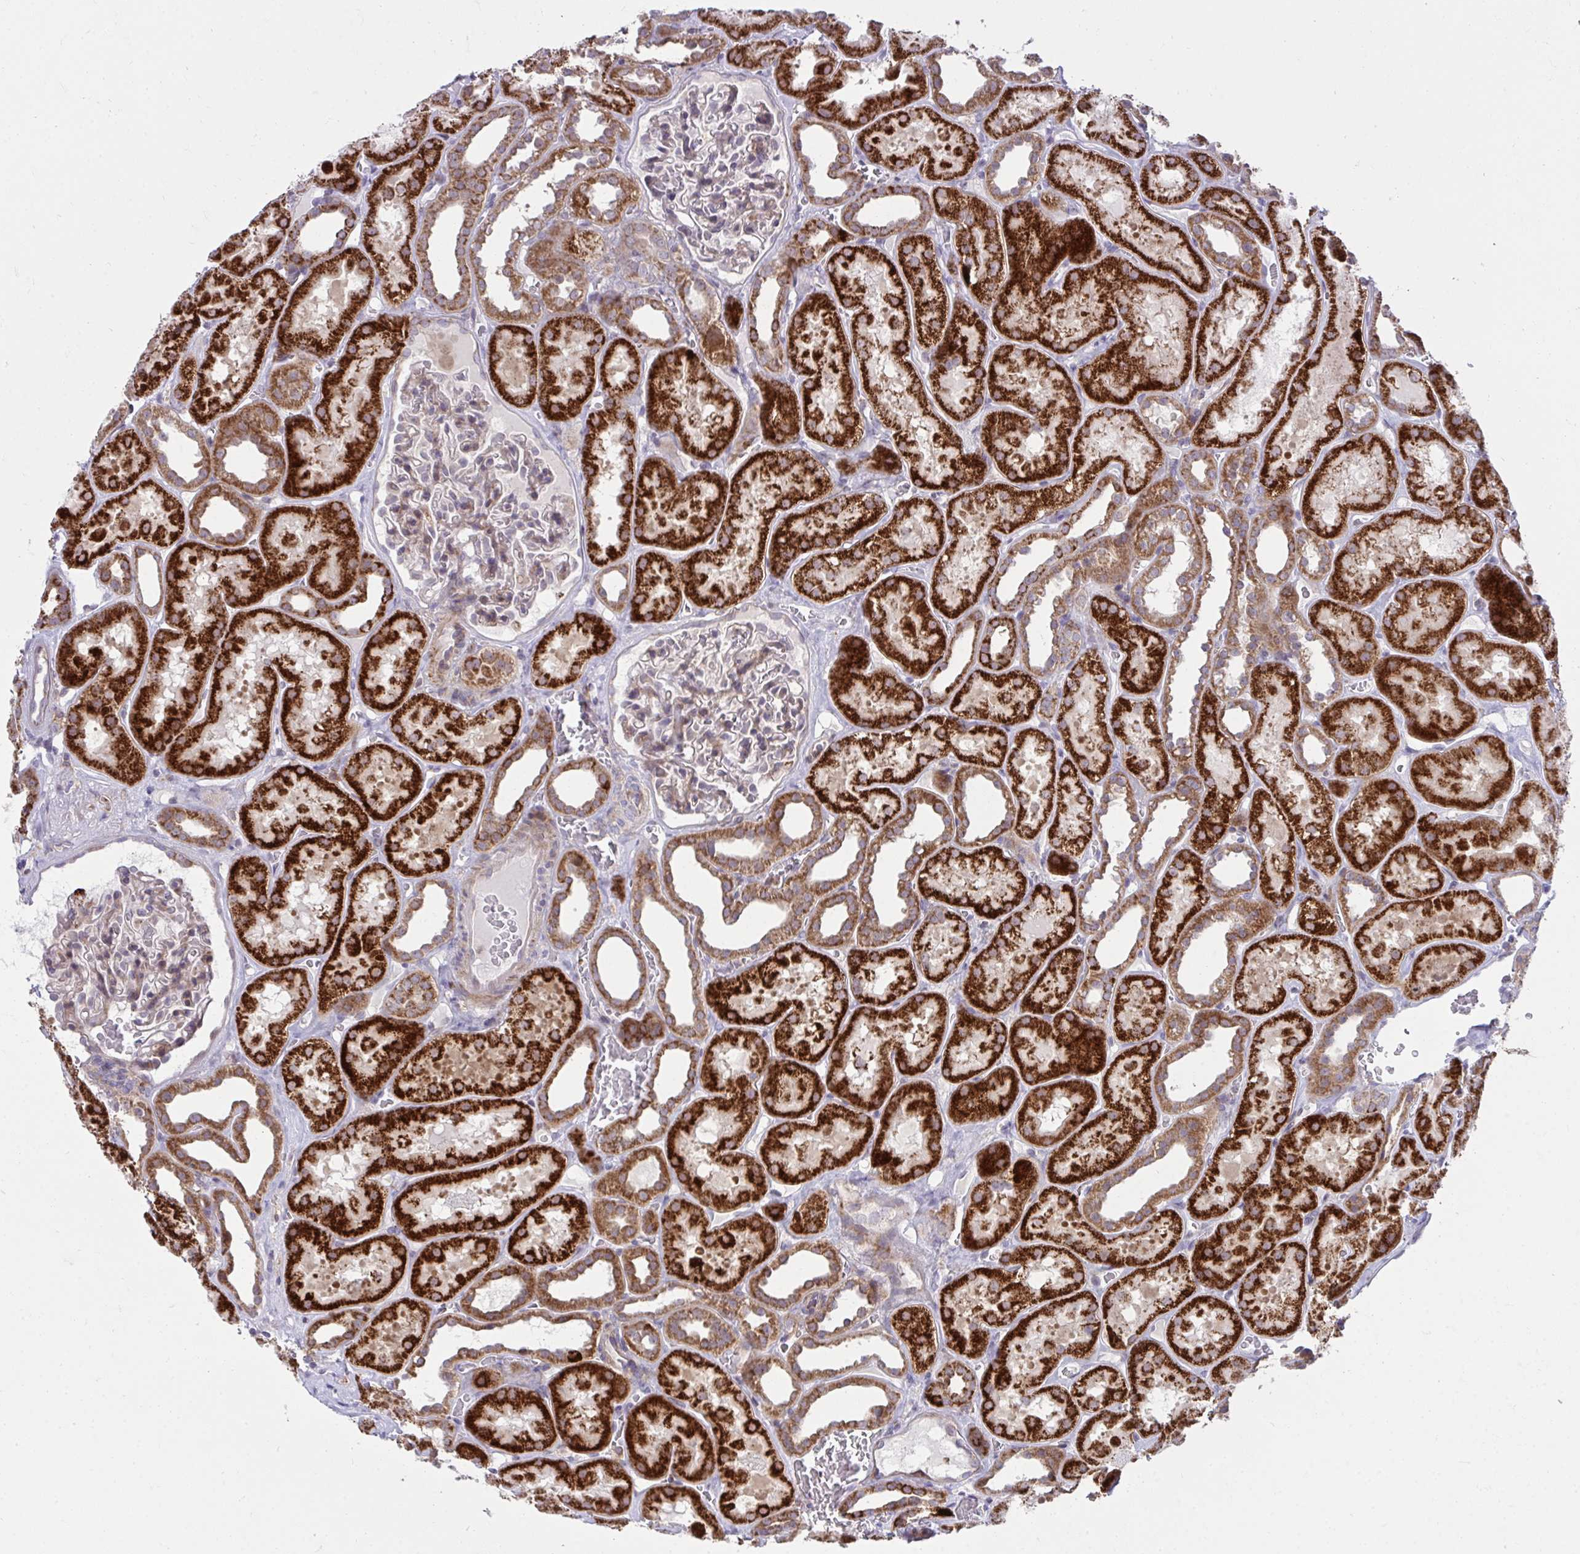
{"staining": {"intensity": "weak", "quantity": "25%-75%", "location": "cytoplasmic/membranous"}, "tissue": "kidney", "cell_type": "Cells in glomeruli", "image_type": "normal", "snomed": [{"axis": "morphology", "description": "Normal tissue, NOS"}, {"axis": "topography", "description": "Kidney"}], "caption": "Human kidney stained with a brown dye displays weak cytoplasmic/membranous positive positivity in approximately 25%-75% of cells in glomeruli.", "gene": "C16orf54", "patient": {"sex": "female", "age": 41}}